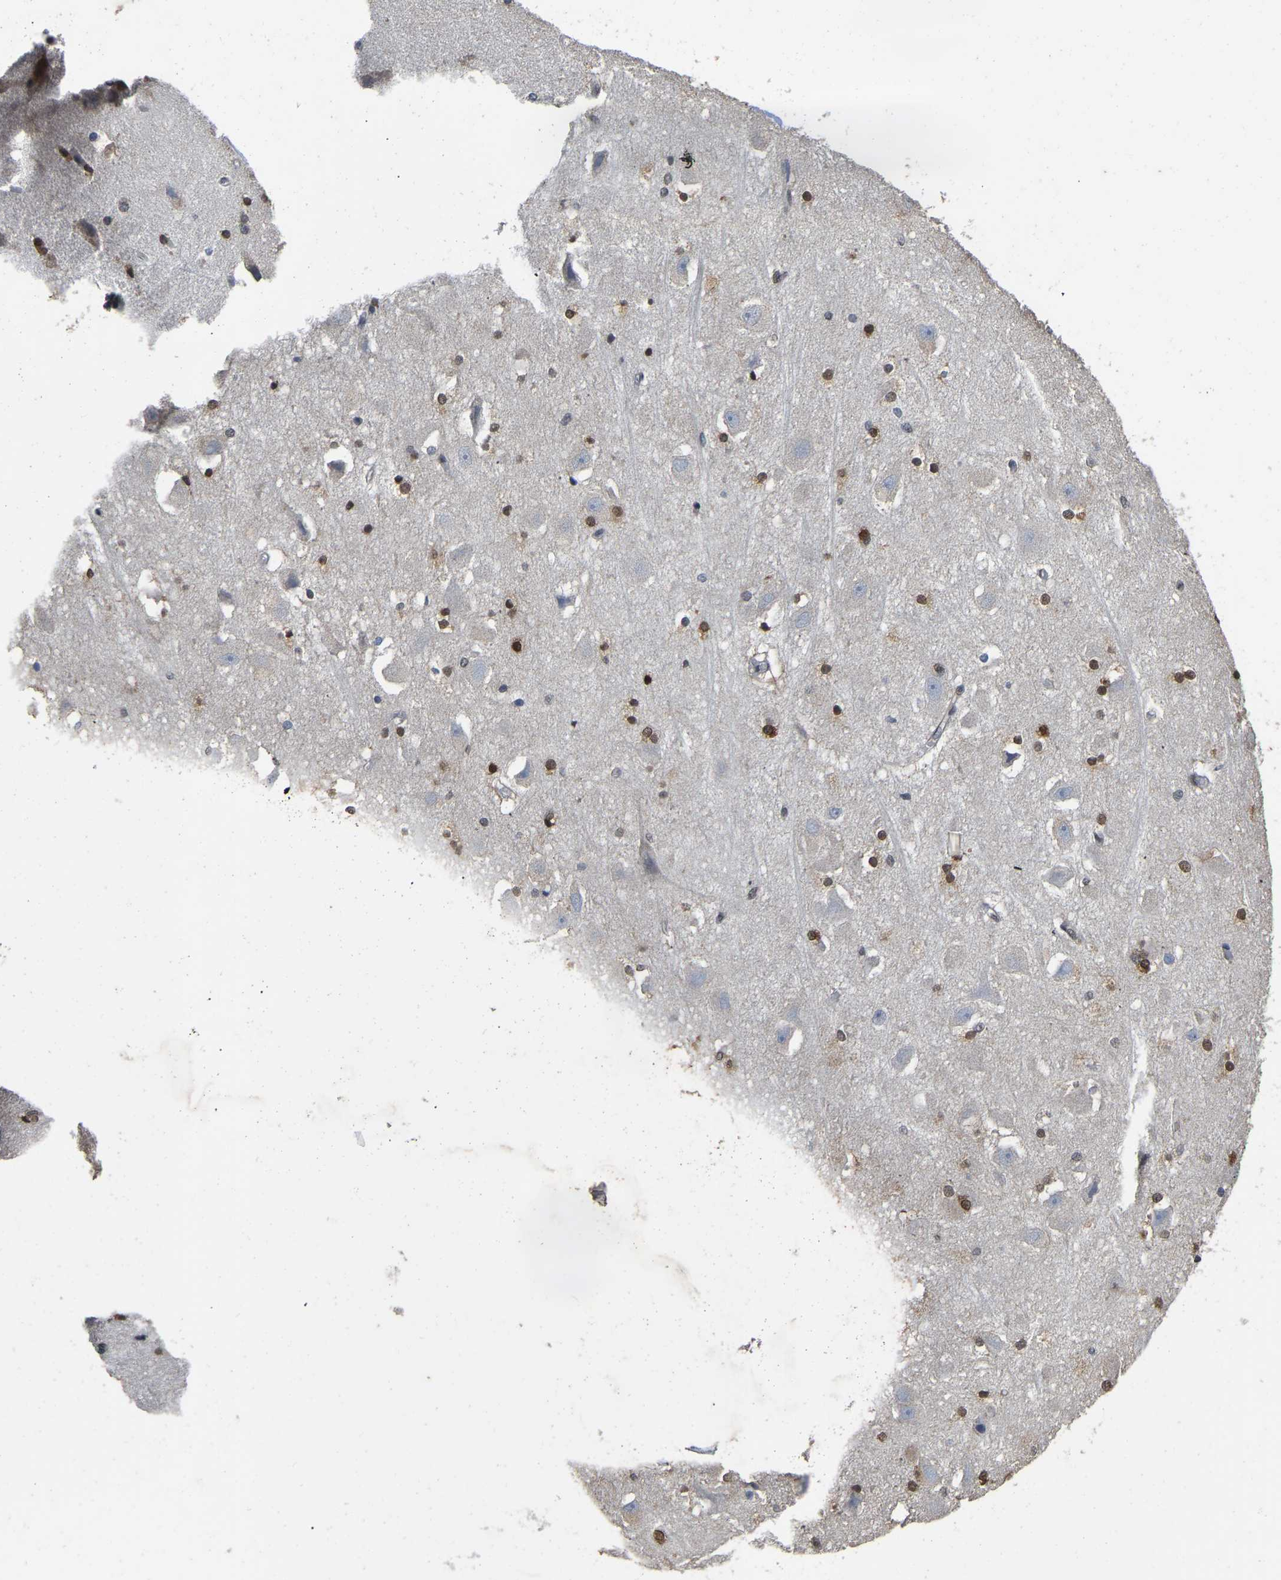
{"staining": {"intensity": "moderate", "quantity": ">75%", "location": "nuclear"}, "tissue": "hippocampus", "cell_type": "Glial cells", "image_type": "normal", "snomed": [{"axis": "morphology", "description": "Normal tissue, NOS"}, {"axis": "topography", "description": "Hippocampus"}], "caption": "Brown immunohistochemical staining in benign human hippocampus reveals moderate nuclear staining in about >75% of glial cells.", "gene": "QKI", "patient": {"sex": "female", "age": 19}}